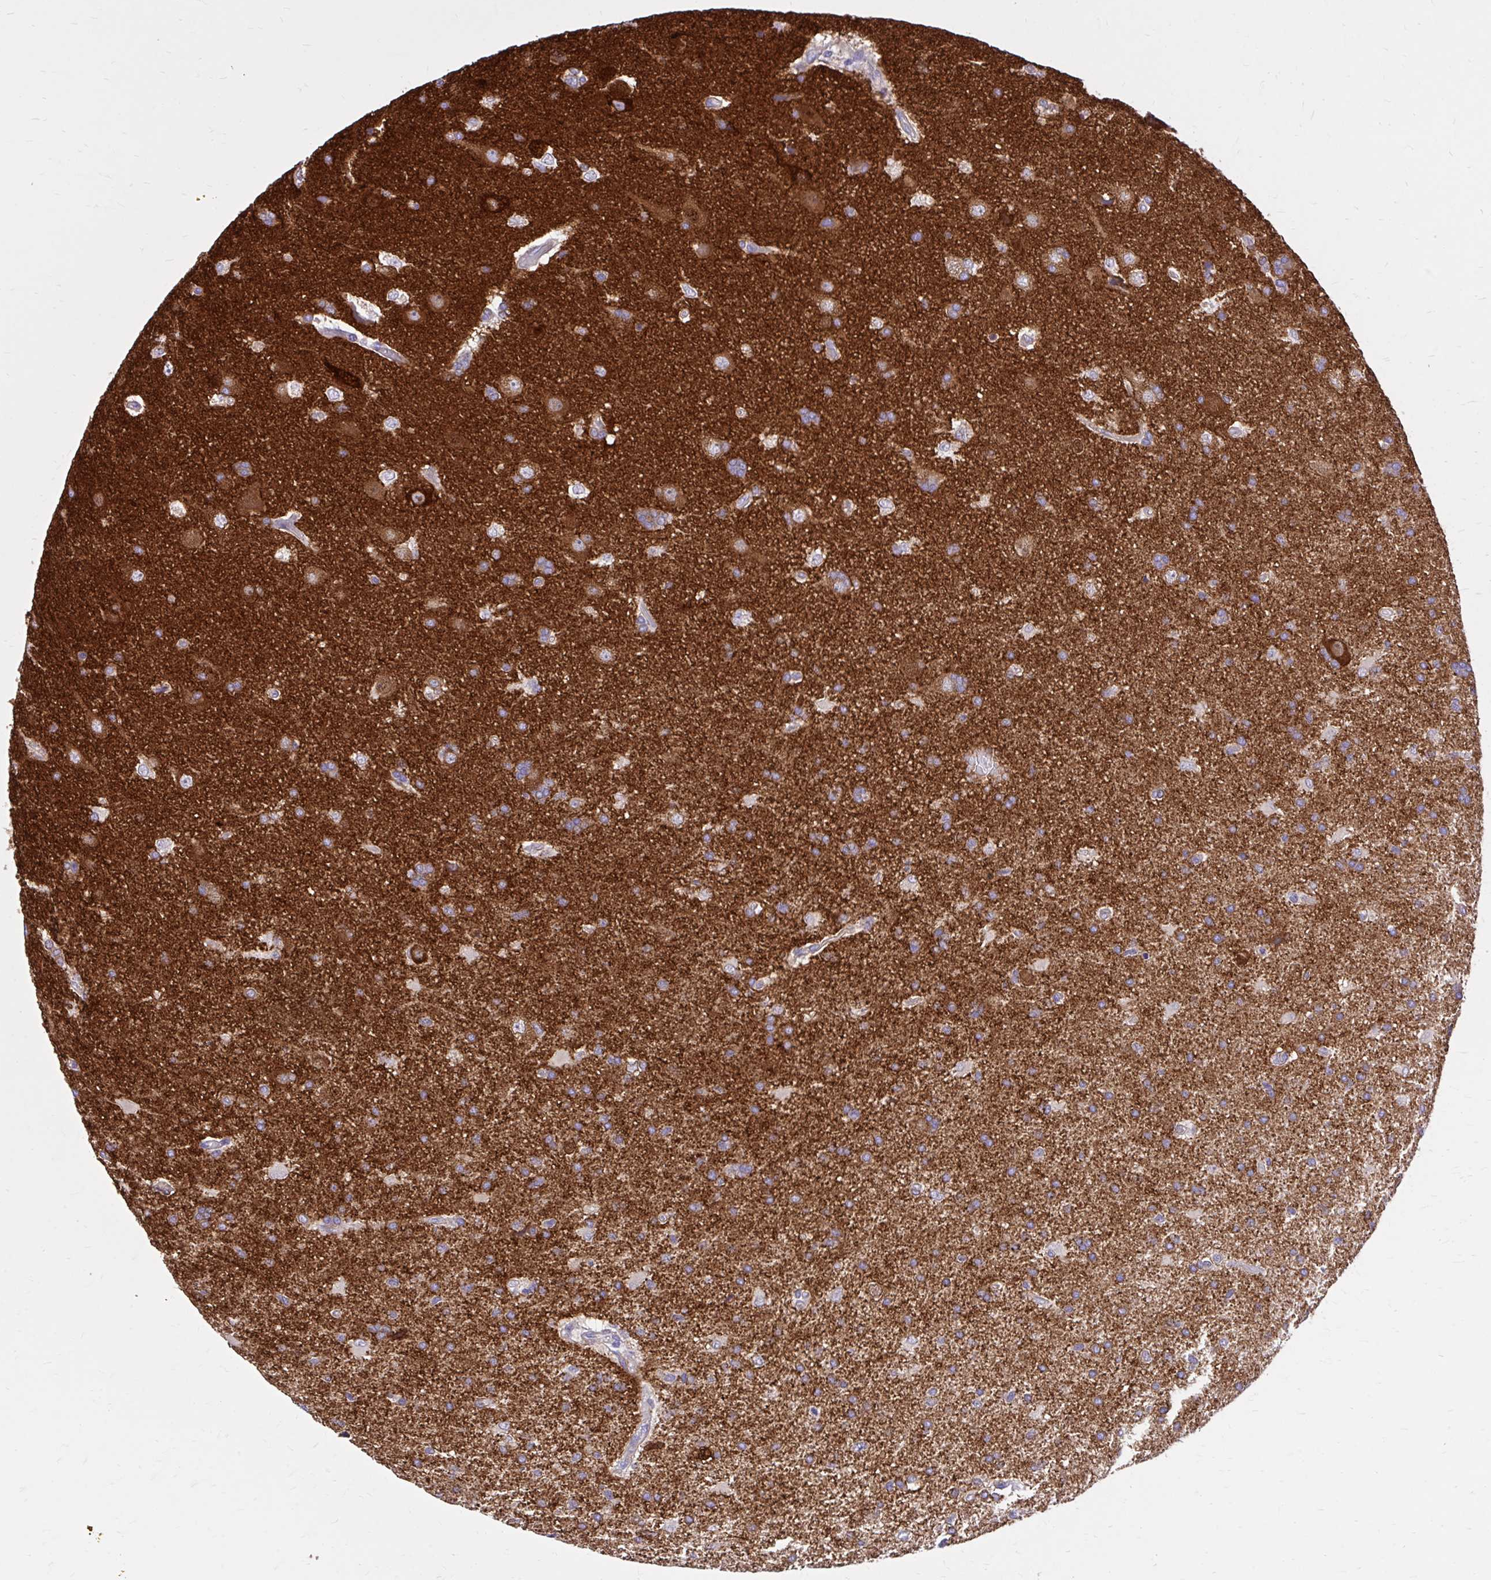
{"staining": {"intensity": "moderate", "quantity": "<25%", "location": "cytoplasmic/membranous"}, "tissue": "glioma", "cell_type": "Tumor cells", "image_type": "cancer", "snomed": [{"axis": "morphology", "description": "Glioma, malignant, High grade"}, {"axis": "topography", "description": "Brain"}], "caption": "High-magnification brightfield microscopy of malignant high-grade glioma stained with DAB (3,3'-diaminobenzidine) (brown) and counterstained with hematoxylin (blue). tumor cells exhibit moderate cytoplasmic/membranous positivity is identified in approximately<25% of cells.", "gene": "EPB41L1", "patient": {"sex": "male", "age": 68}}